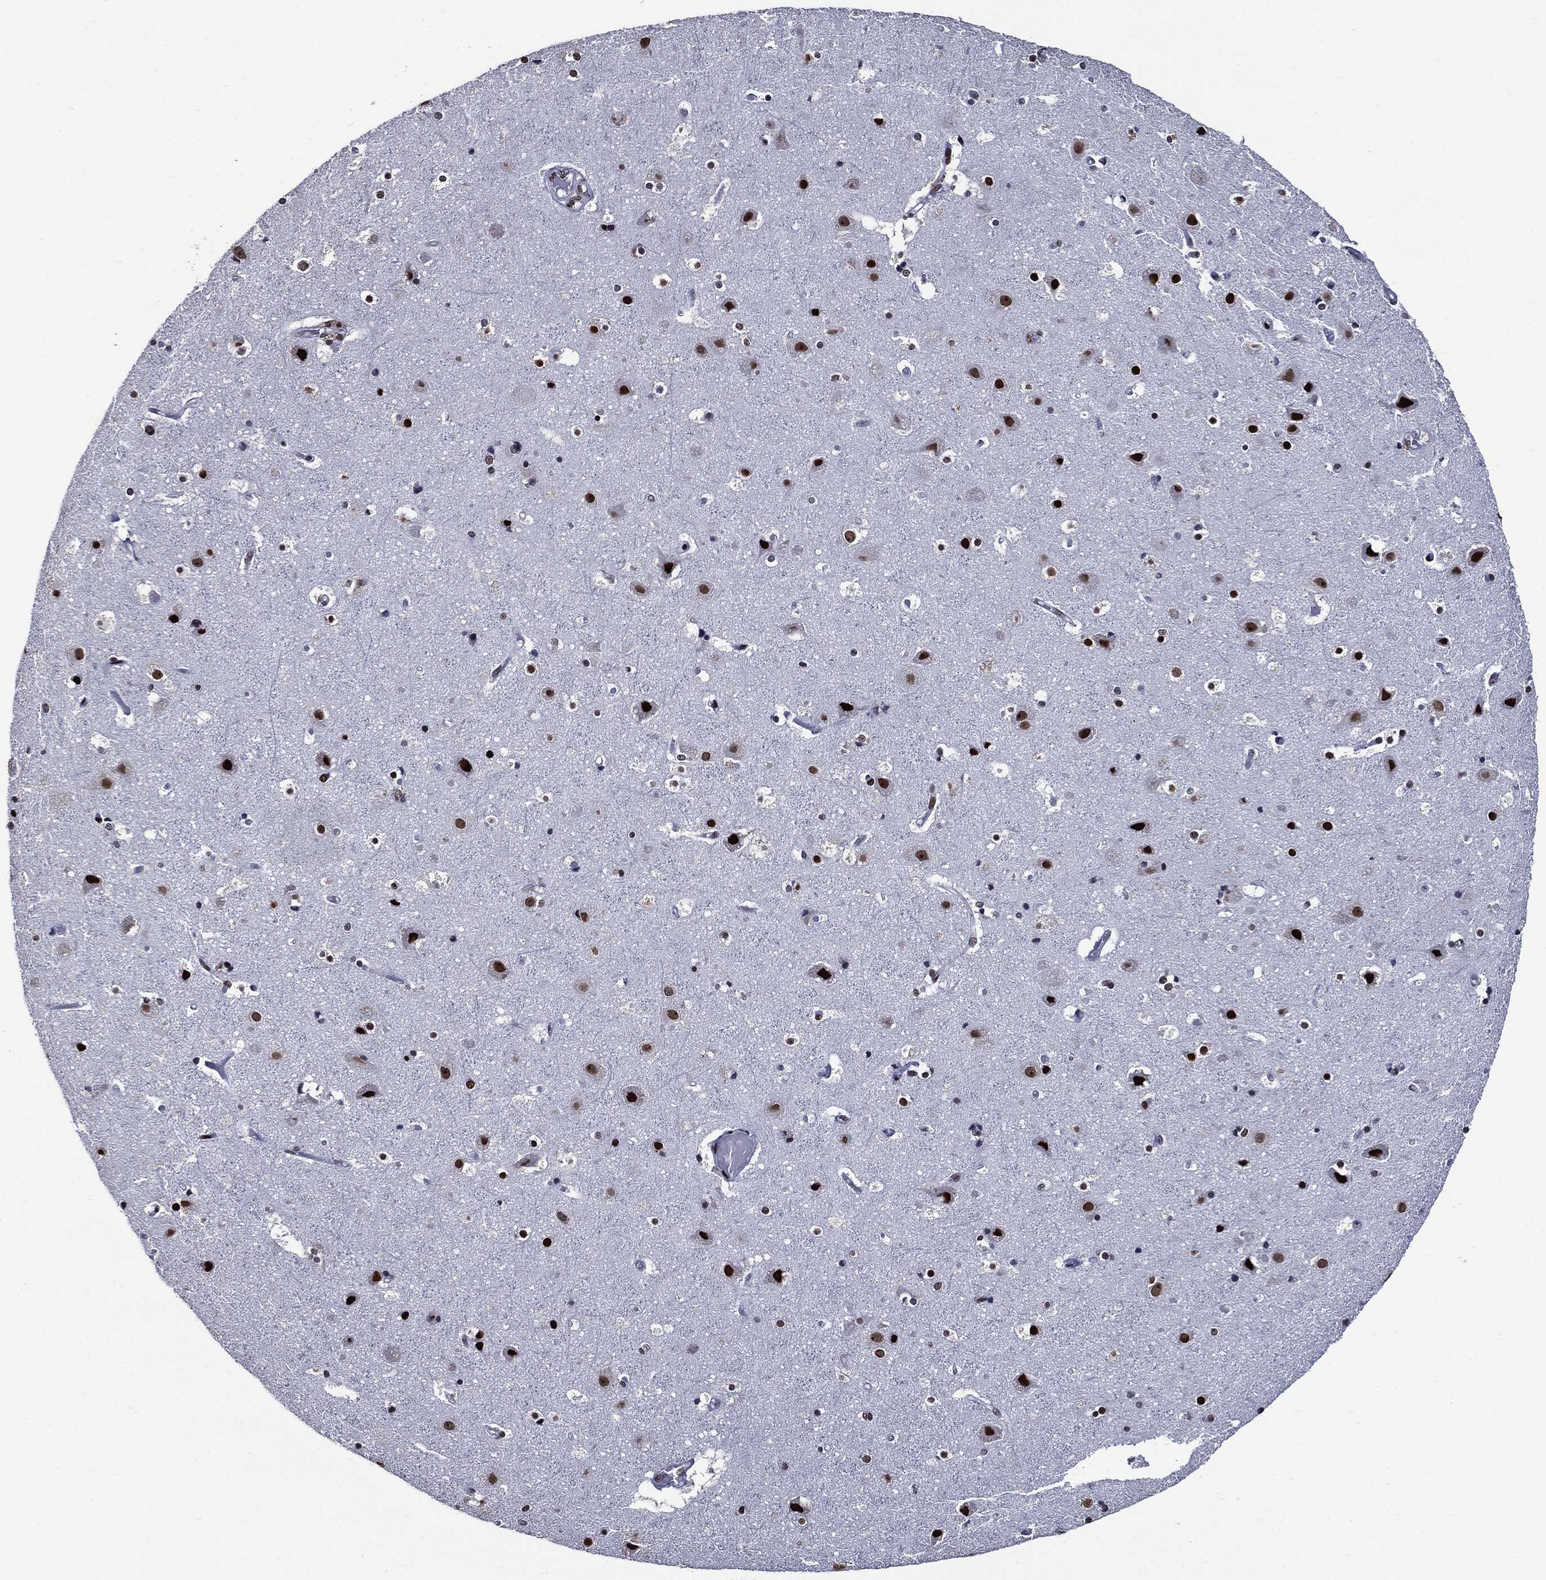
{"staining": {"intensity": "negative", "quantity": "none", "location": "none"}, "tissue": "cerebral cortex", "cell_type": "Endothelial cells", "image_type": "normal", "snomed": [{"axis": "morphology", "description": "Normal tissue, NOS"}, {"axis": "topography", "description": "Cerebral cortex"}], "caption": "An immunohistochemistry (IHC) micrograph of unremarkable cerebral cortex is shown. There is no staining in endothelial cells of cerebral cortex.", "gene": "ZFP91", "patient": {"sex": "female", "age": 52}}